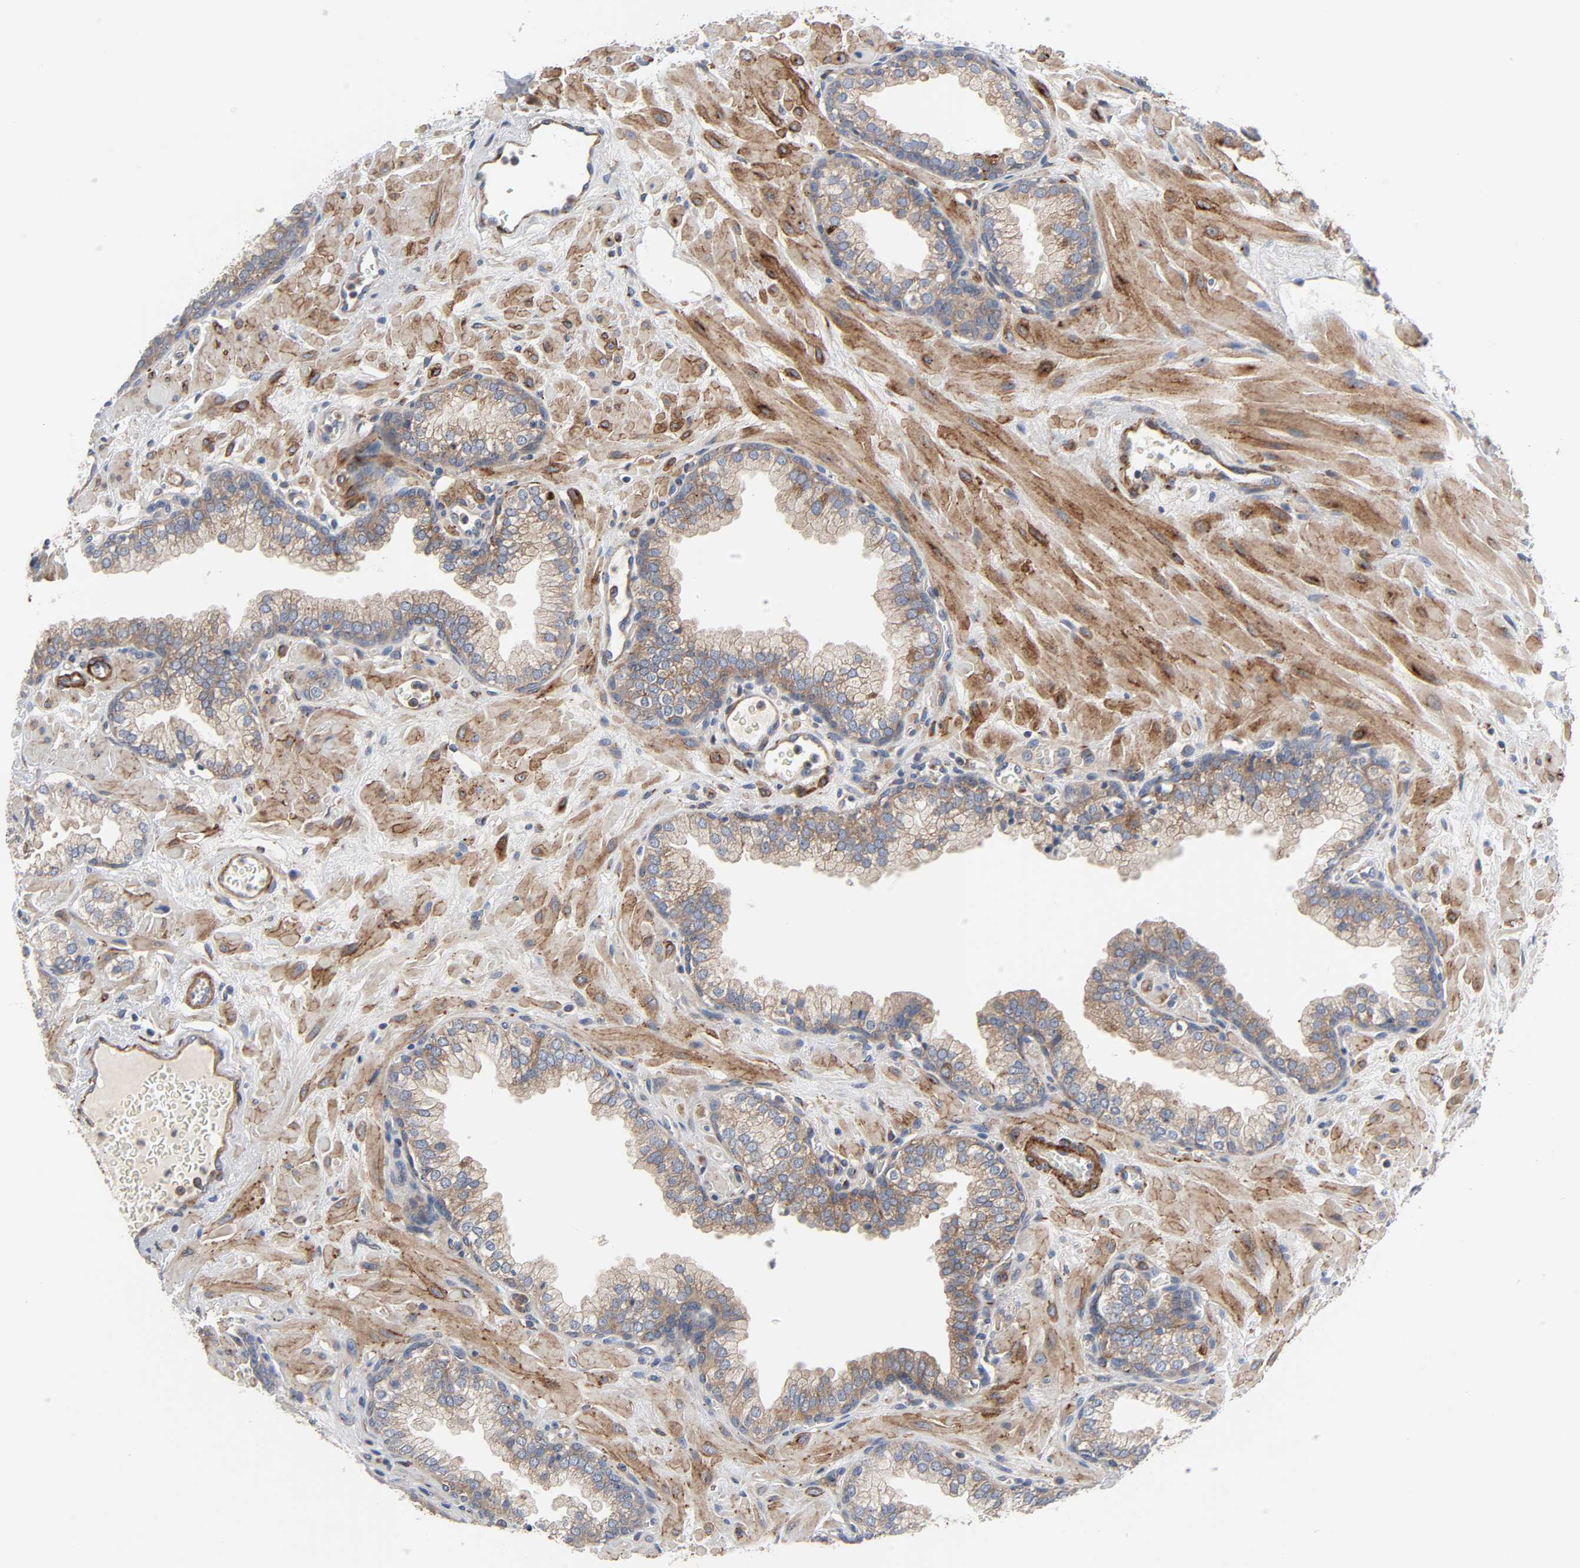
{"staining": {"intensity": "moderate", "quantity": "25%-75%", "location": "cytoplasmic/membranous"}, "tissue": "prostate", "cell_type": "Glandular cells", "image_type": "normal", "snomed": [{"axis": "morphology", "description": "Normal tissue, NOS"}, {"axis": "topography", "description": "Prostate"}], "caption": "DAB immunohistochemical staining of benign prostate displays moderate cytoplasmic/membranous protein positivity in approximately 25%-75% of glandular cells. (DAB IHC with brightfield microscopy, high magnification).", "gene": "ARHGAP1", "patient": {"sex": "male", "age": 60}}